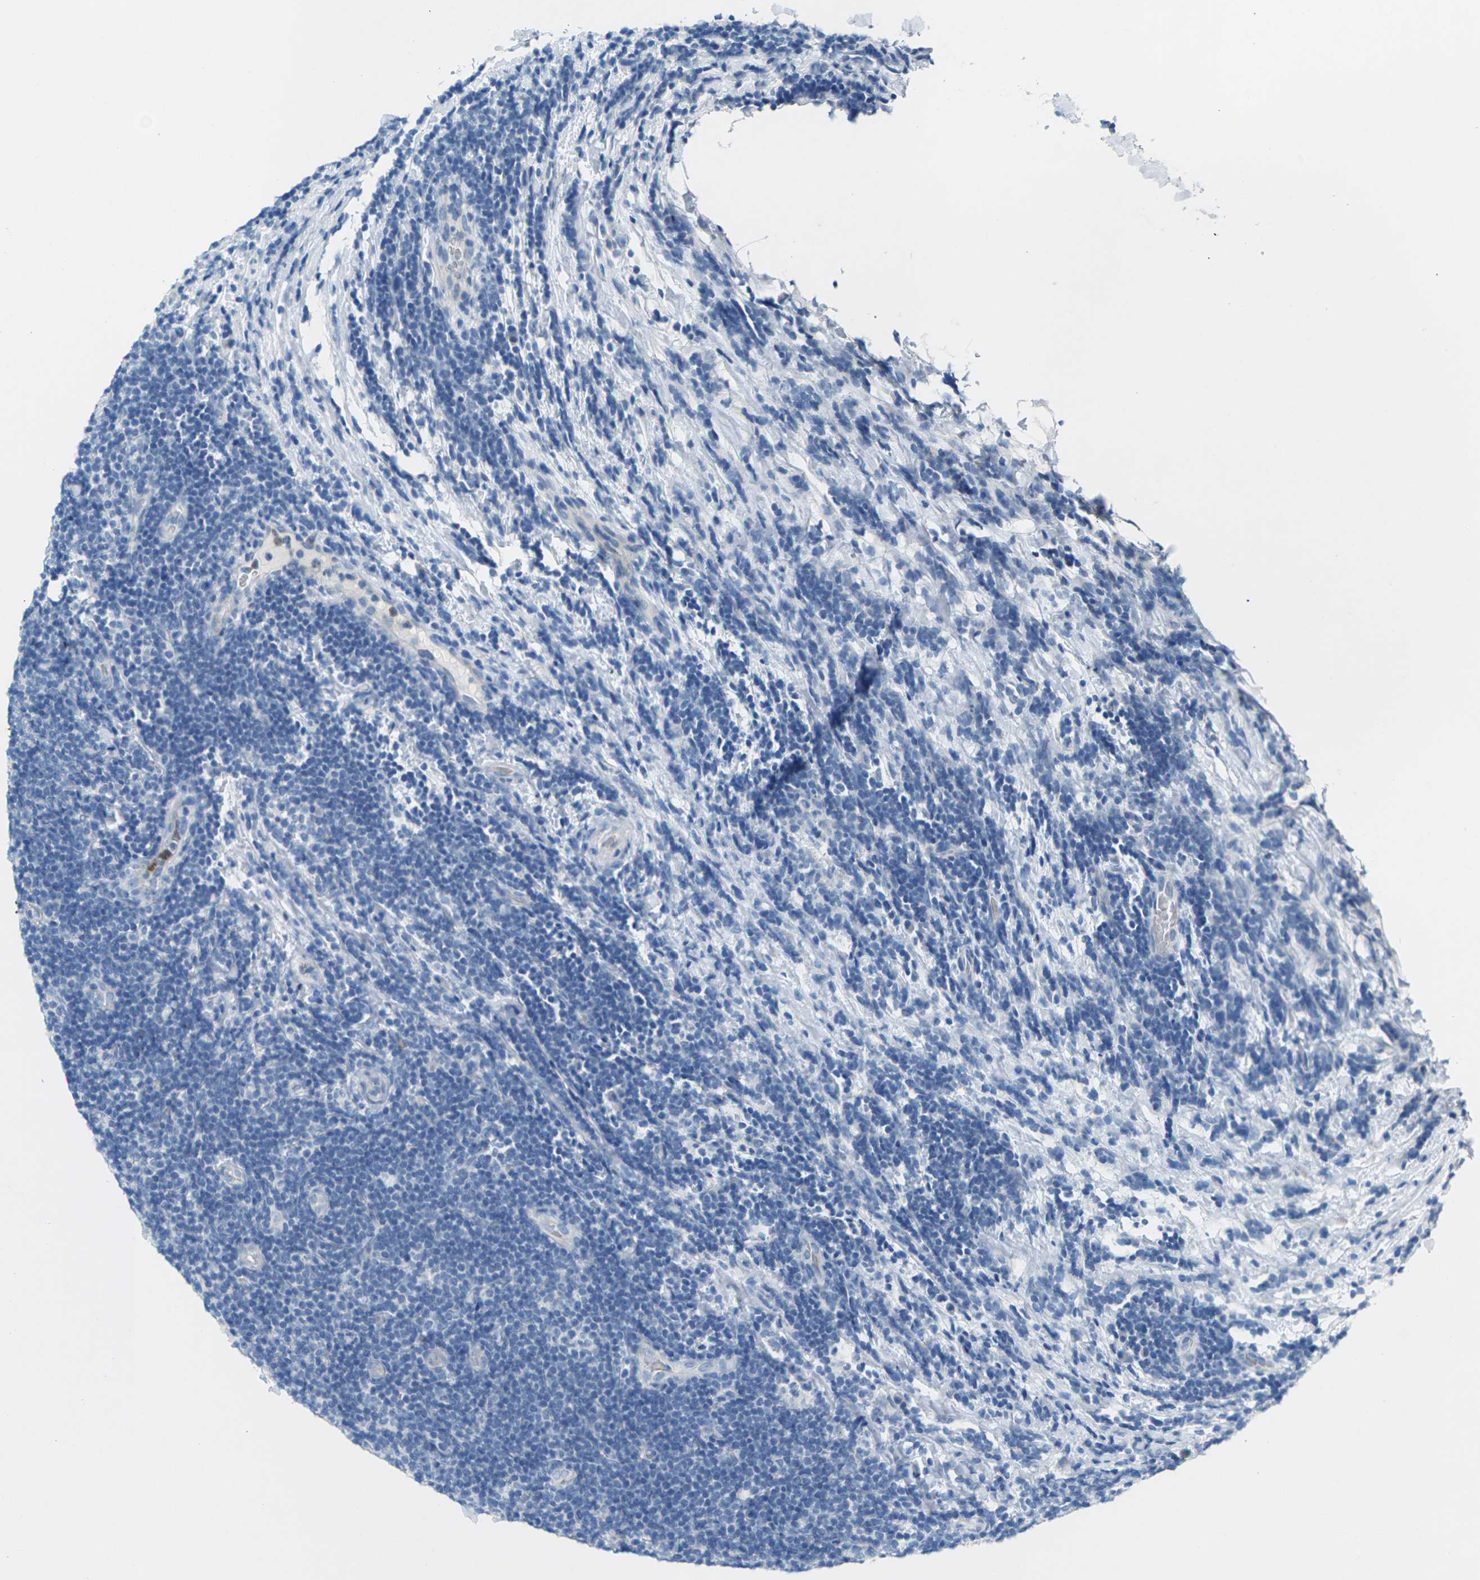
{"staining": {"intensity": "negative", "quantity": "none", "location": "none"}, "tissue": "lymphoma", "cell_type": "Tumor cells", "image_type": "cancer", "snomed": [{"axis": "morphology", "description": "Malignant lymphoma, non-Hodgkin's type, Low grade"}, {"axis": "topography", "description": "Lymph node"}], "caption": "DAB immunohistochemical staining of human low-grade malignant lymphoma, non-Hodgkin's type shows no significant positivity in tumor cells. (Stains: DAB (3,3'-diaminobenzidine) immunohistochemistry with hematoxylin counter stain, Microscopy: brightfield microscopy at high magnification).", "gene": "CDH16", "patient": {"sex": "male", "age": 83}}